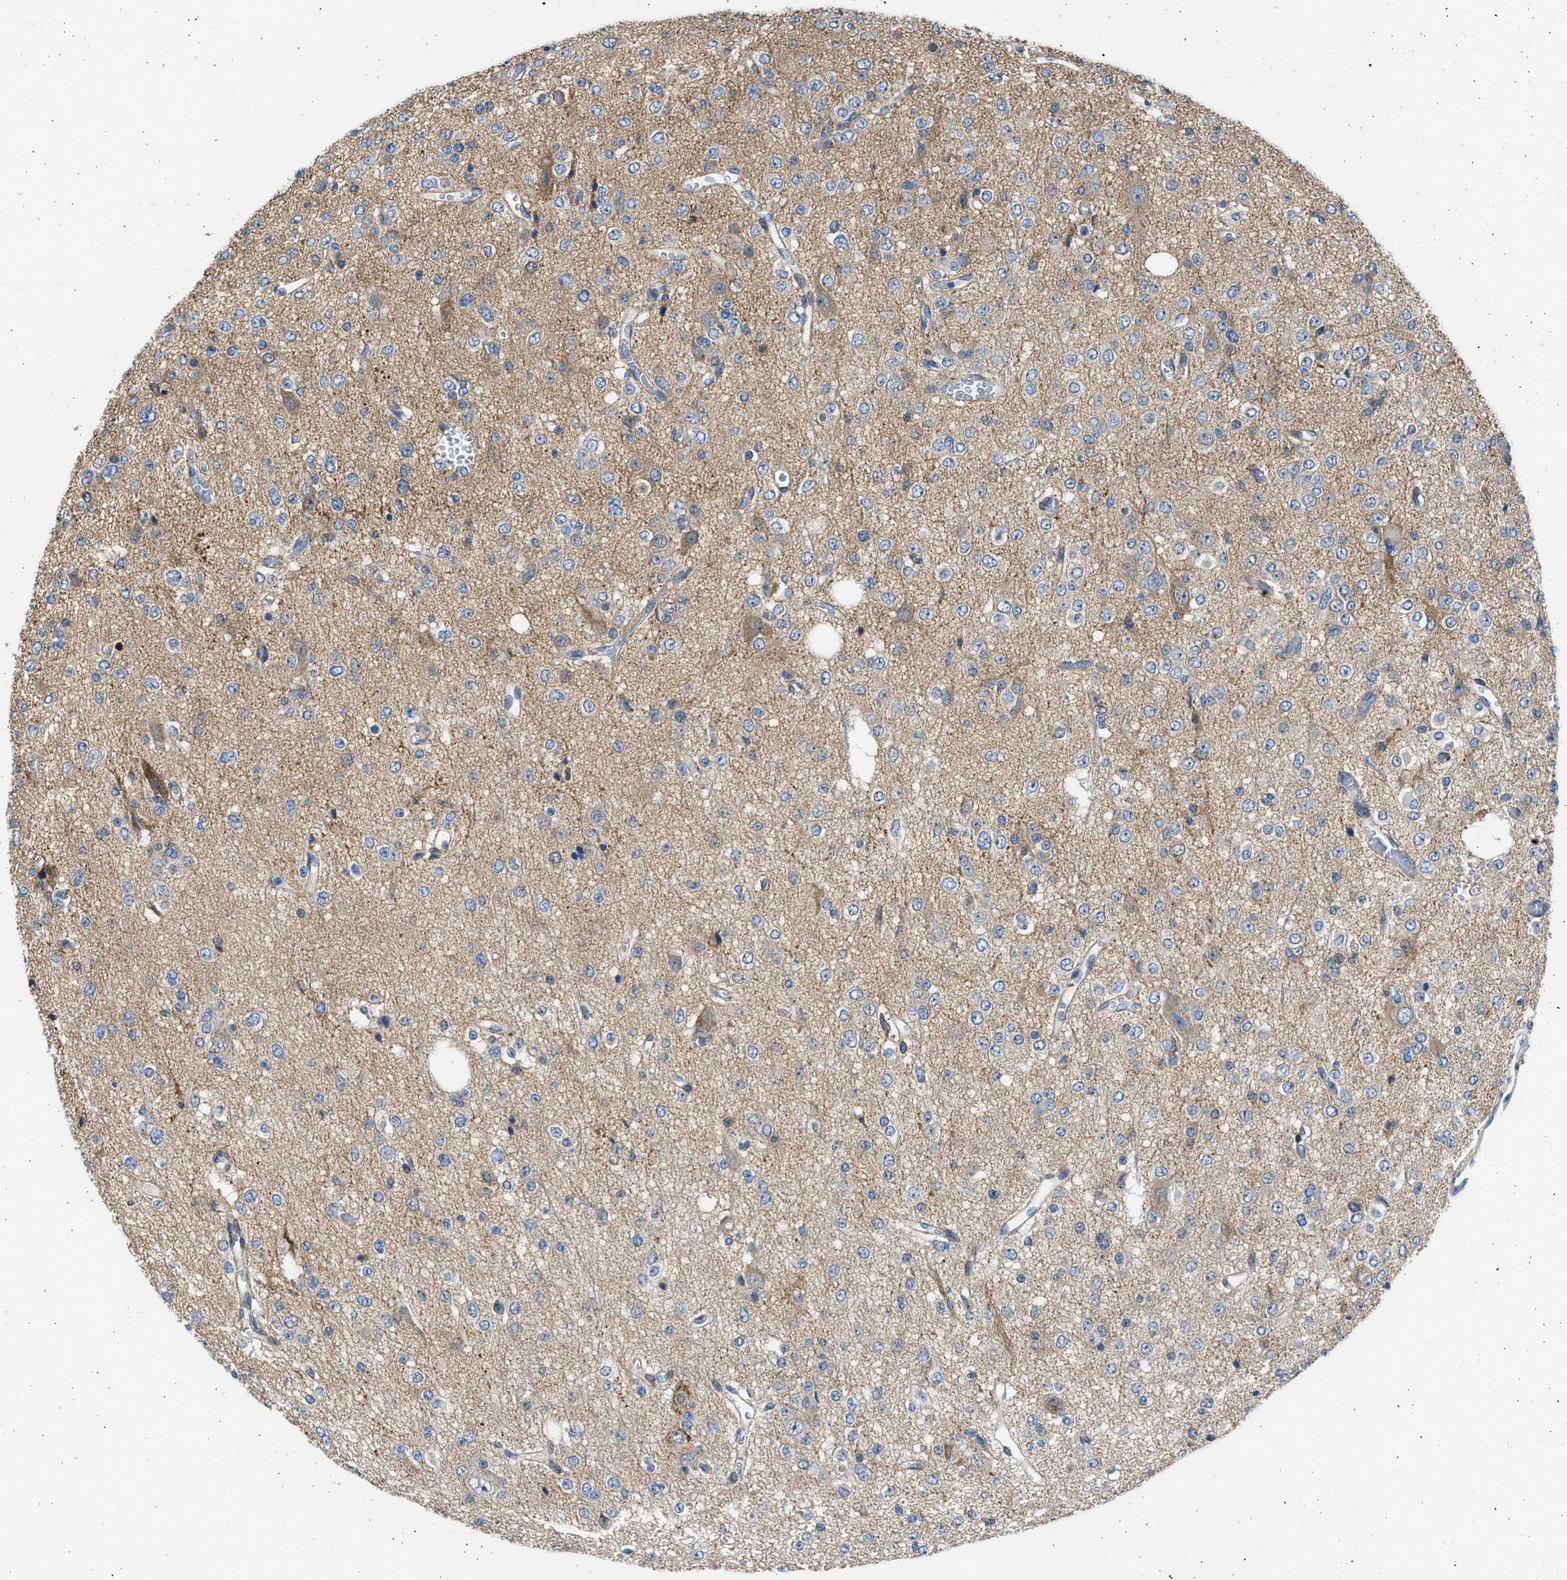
{"staining": {"intensity": "weak", "quantity": ">75%", "location": "cytoplasmic/membranous"}, "tissue": "glioma", "cell_type": "Tumor cells", "image_type": "cancer", "snomed": [{"axis": "morphology", "description": "Glioma, malignant, Low grade"}, {"axis": "topography", "description": "Brain"}], "caption": "About >75% of tumor cells in human malignant glioma (low-grade) show weak cytoplasmic/membranous protein staining as visualized by brown immunohistochemical staining.", "gene": "PLD2", "patient": {"sex": "male", "age": 38}}